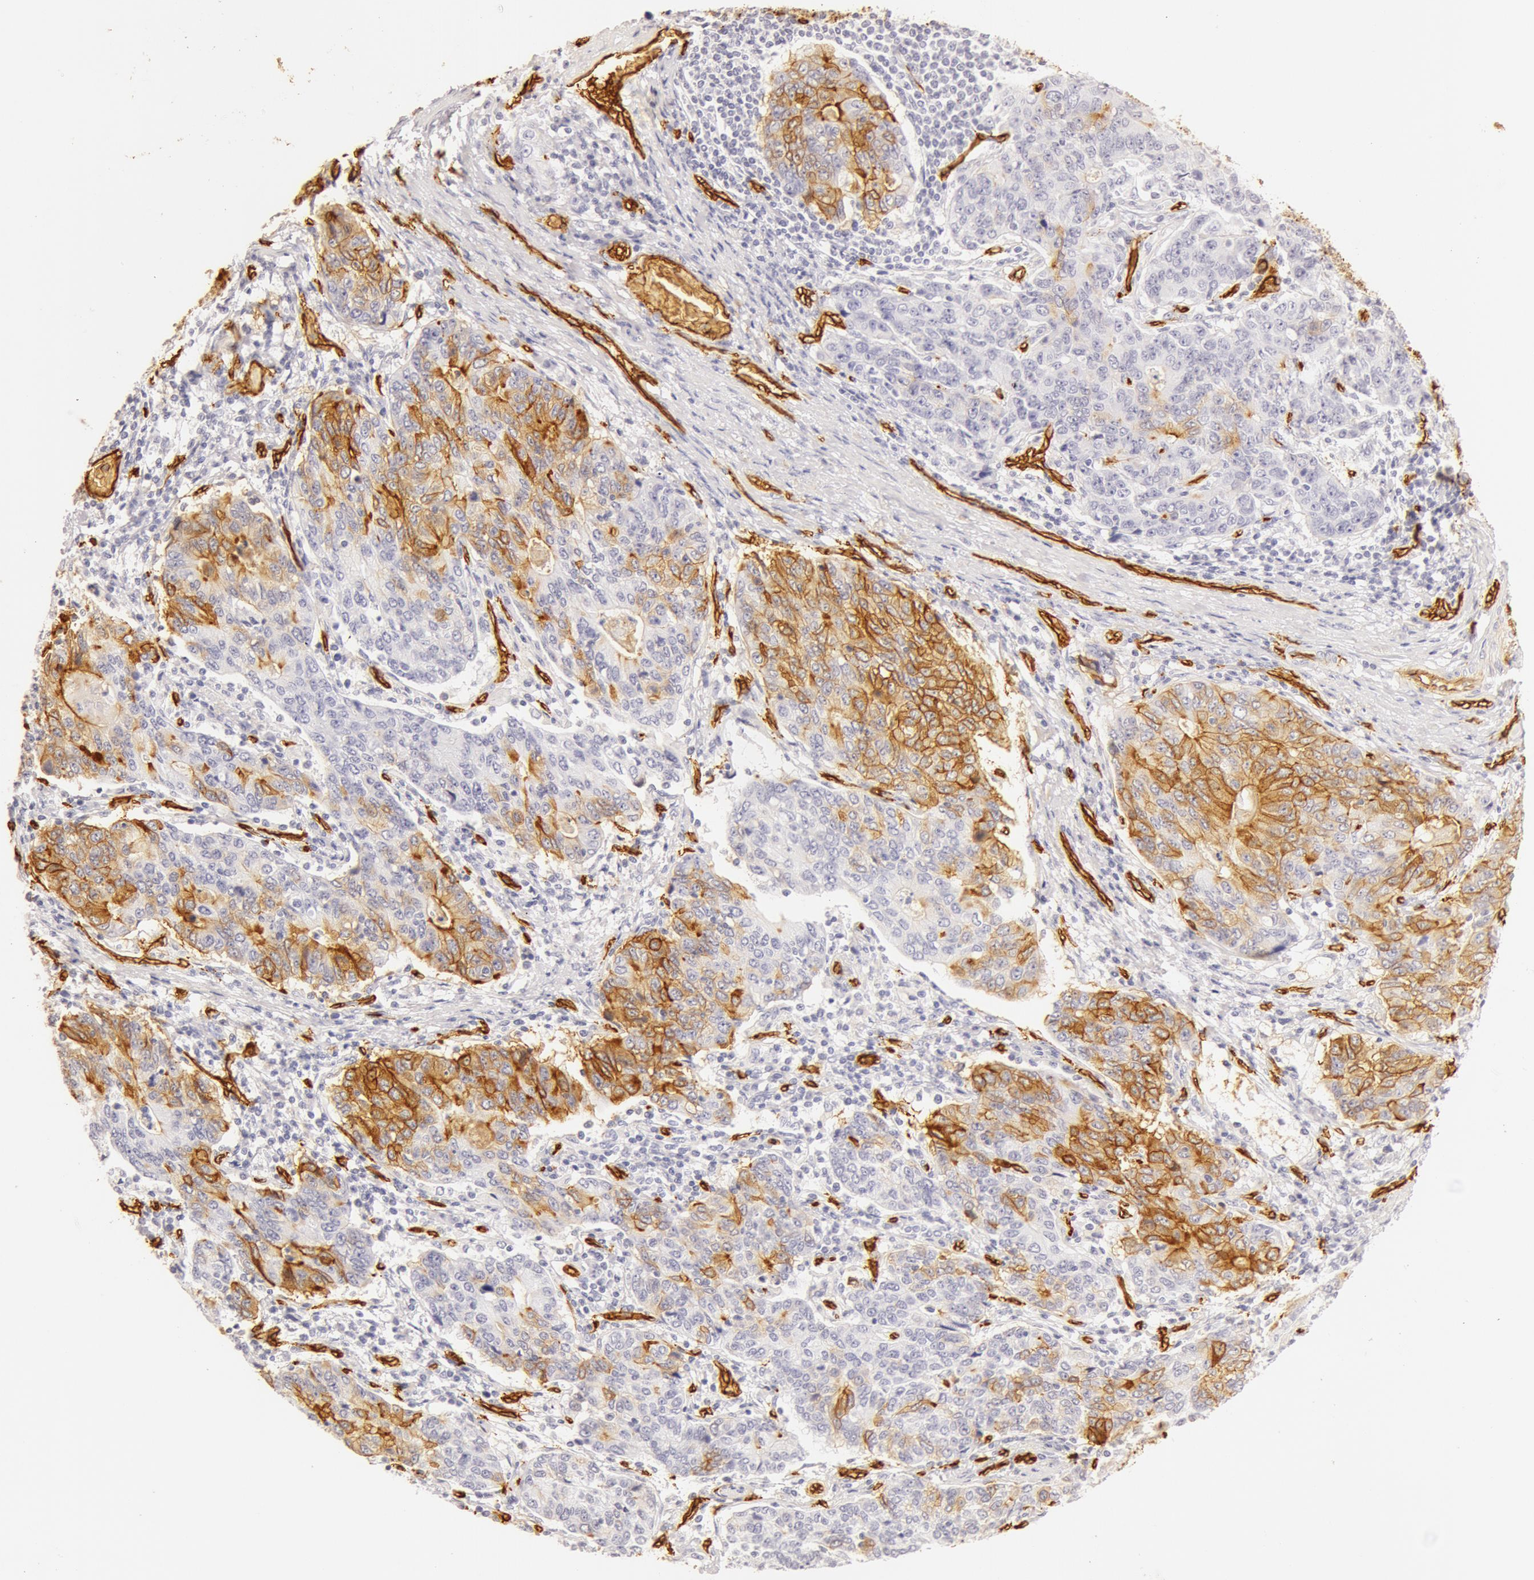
{"staining": {"intensity": "moderate", "quantity": "25%-75%", "location": "cytoplasmic/membranous"}, "tissue": "stomach cancer", "cell_type": "Tumor cells", "image_type": "cancer", "snomed": [{"axis": "morphology", "description": "Adenocarcinoma, NOS"}, {"axis": "topography", "description": "Esophagus"}, {"axis": "topography", "description": "Stomach"}], "caption": "The immunohistochemical stain highlights moderate cytoplasmic/membranous expression in tumor cells of stomach cancer (adenocarcinoma) tissue.", "gene": "AQP1", "patient": {"sex": "male", "age": 74}}